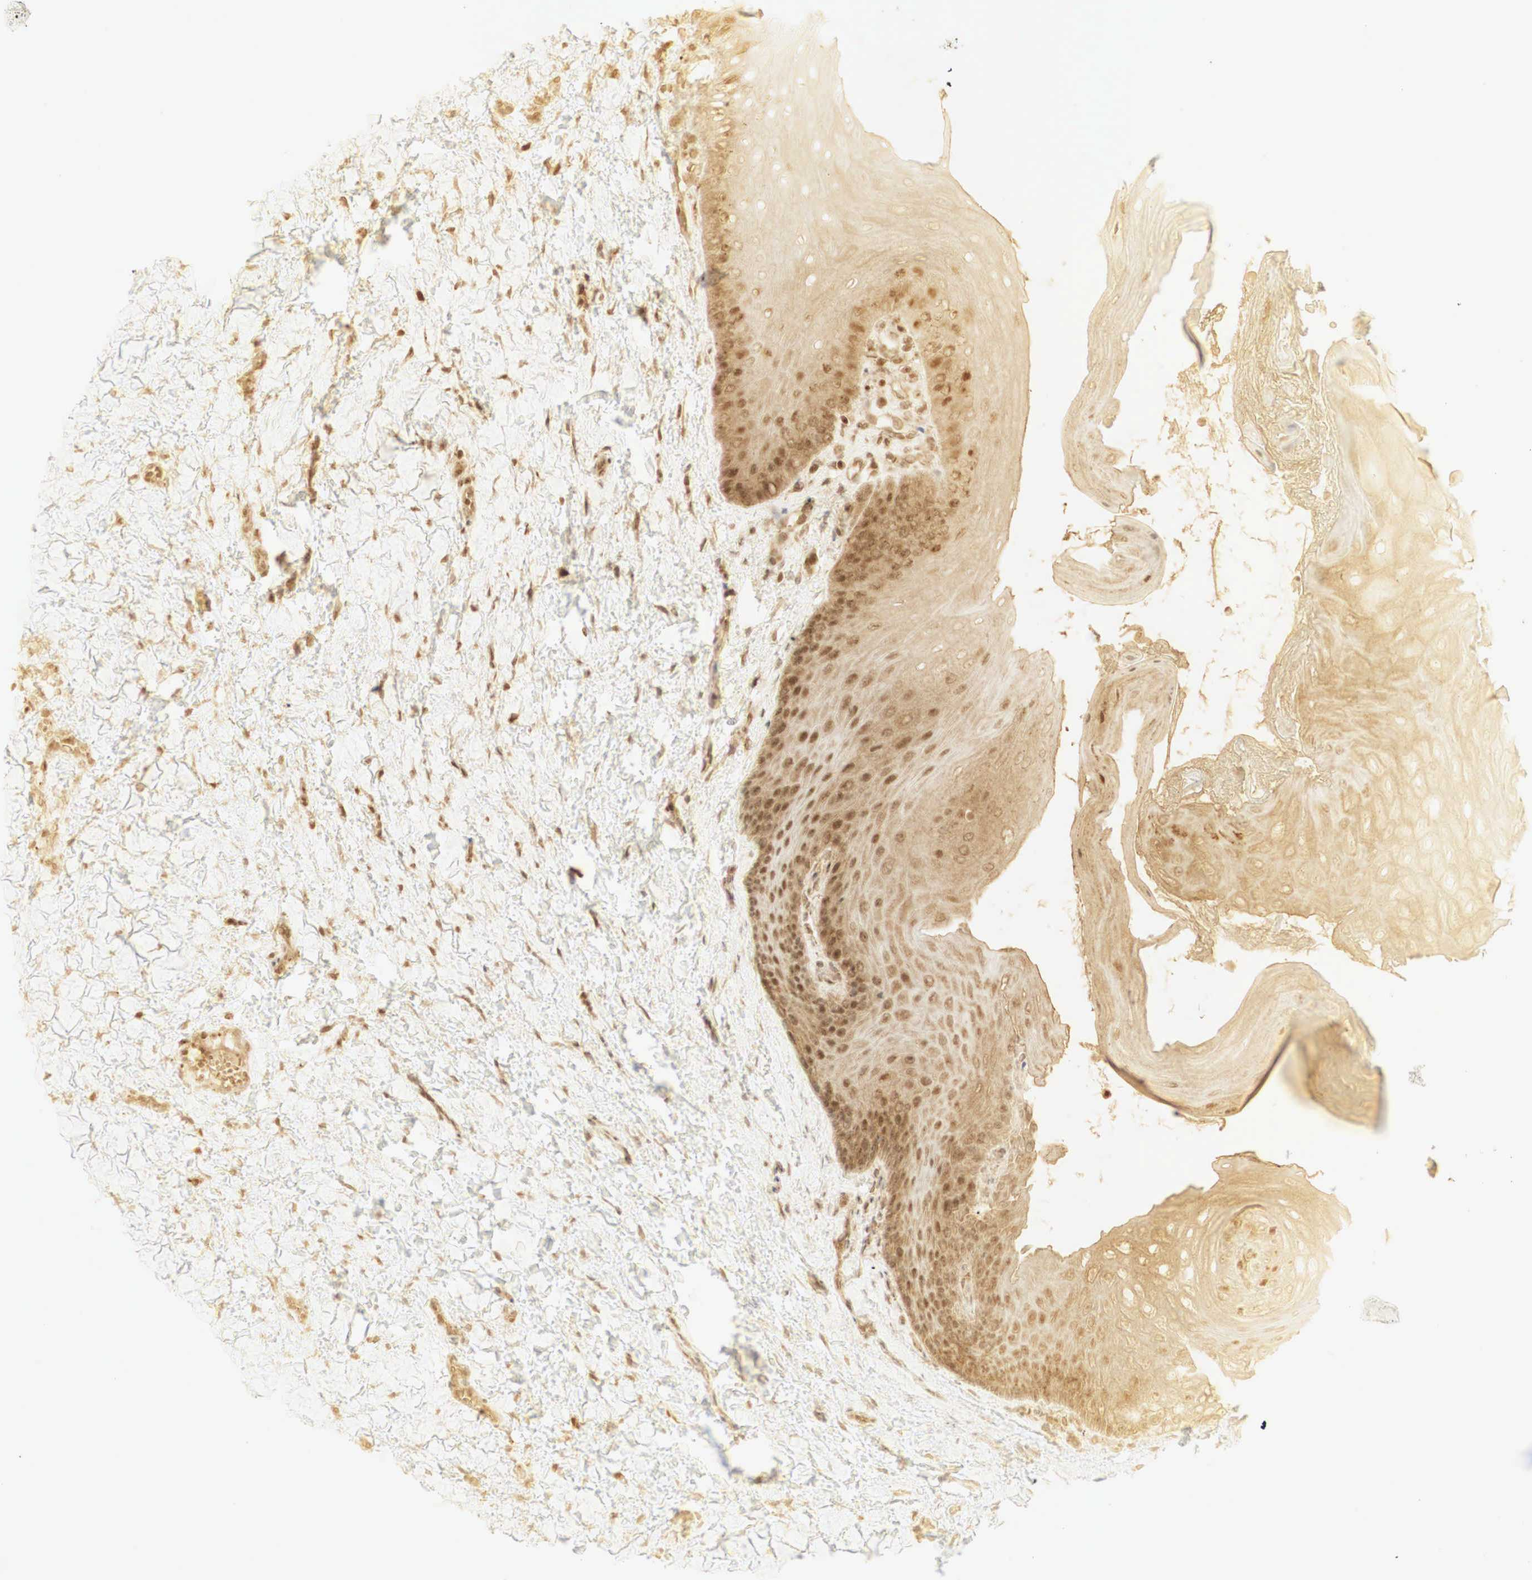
{"staining": {"intensity": "moderate", "quantity": ">75%", "location": "cytoplasmic/membranous,nuclear"}, "tissue": "oral mucosa", "cell_type": "Squamous epithelial cells", "image_type": "normal", "snomed": [{"axis": "morphology", "description": "Normal tissue, NOS"}, {"axis": "topography", "description": "Oral tissue"}], "caption": "Unremarkable oral mucosa shows moderate cytoplasmic/membranous,nuclear expression in about >75% of squamous epithelial cells, visualized by immunohistochemistry. The staining was performed using DAB (3,3'-diaminobenzidine) to visualize the protein expression in brown, while the nuclei were stained in blue with hematoxylin (Magnification: 20x).", "gene": "RNF113A", "patient": {"sex": "female", "age": 23}}